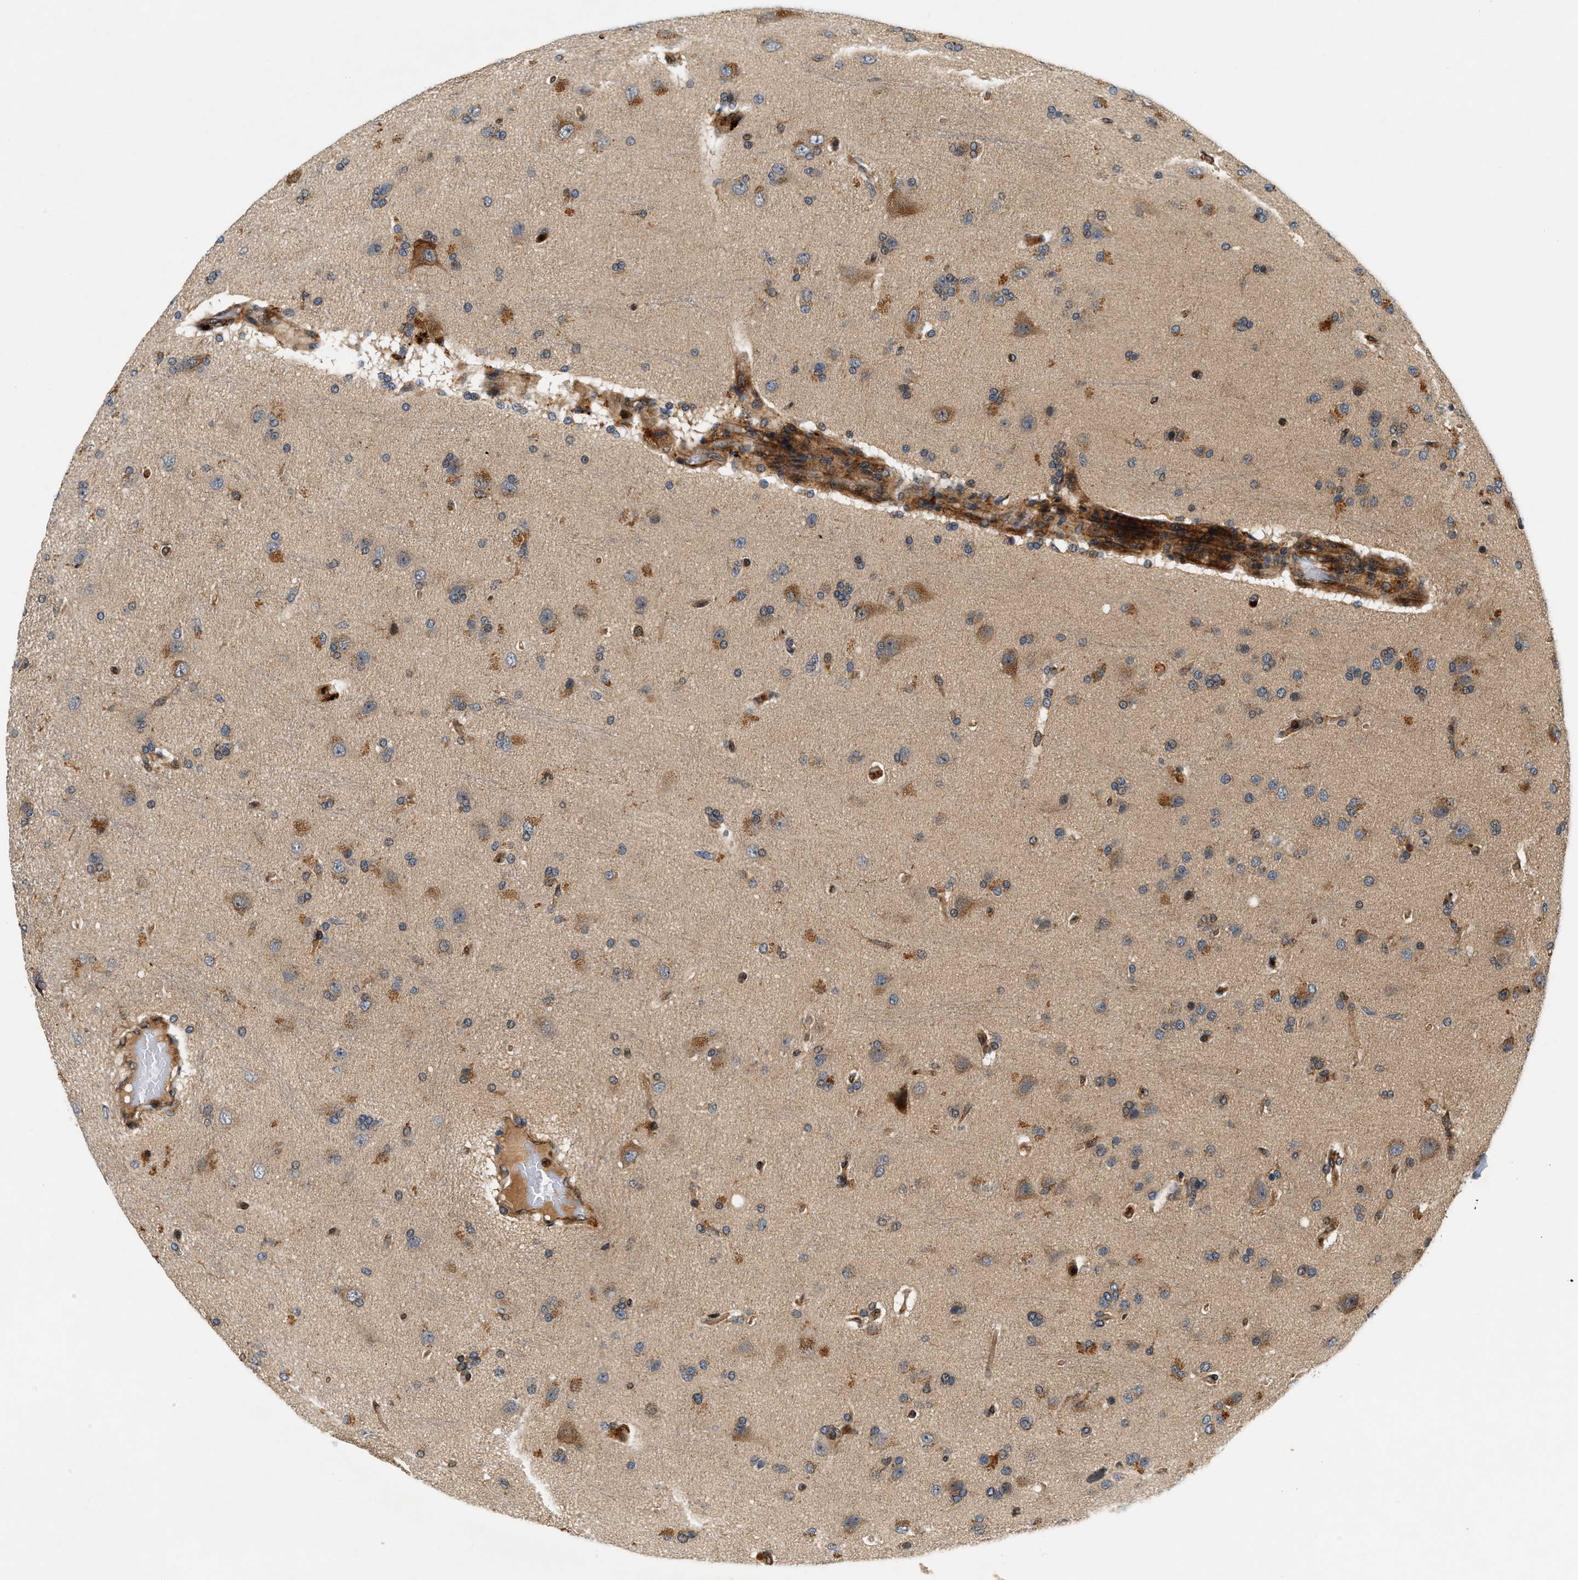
{"staining": {"intensity": "moderate", "quantity": ">75%", "location": "cytoplasmic/membranous"}, "tissue": "glioma", "cell_type": "Tumor cells", "image_type": "cancer", "snomed": [{"axis": "morphology", "description": "Glioma, malignant, High grade"}, {"axis": "topography", "description": "Brain"}], "caption": "Immunohistochemical staining of glioma demonstrates medium levels of moderate cytoplasmic/membranous positivity in approximately >75% of tumor cells. Nuclei are stained in blue.", "gene": "SAMD9", "patient": {"sex": "male", "age": 72}}